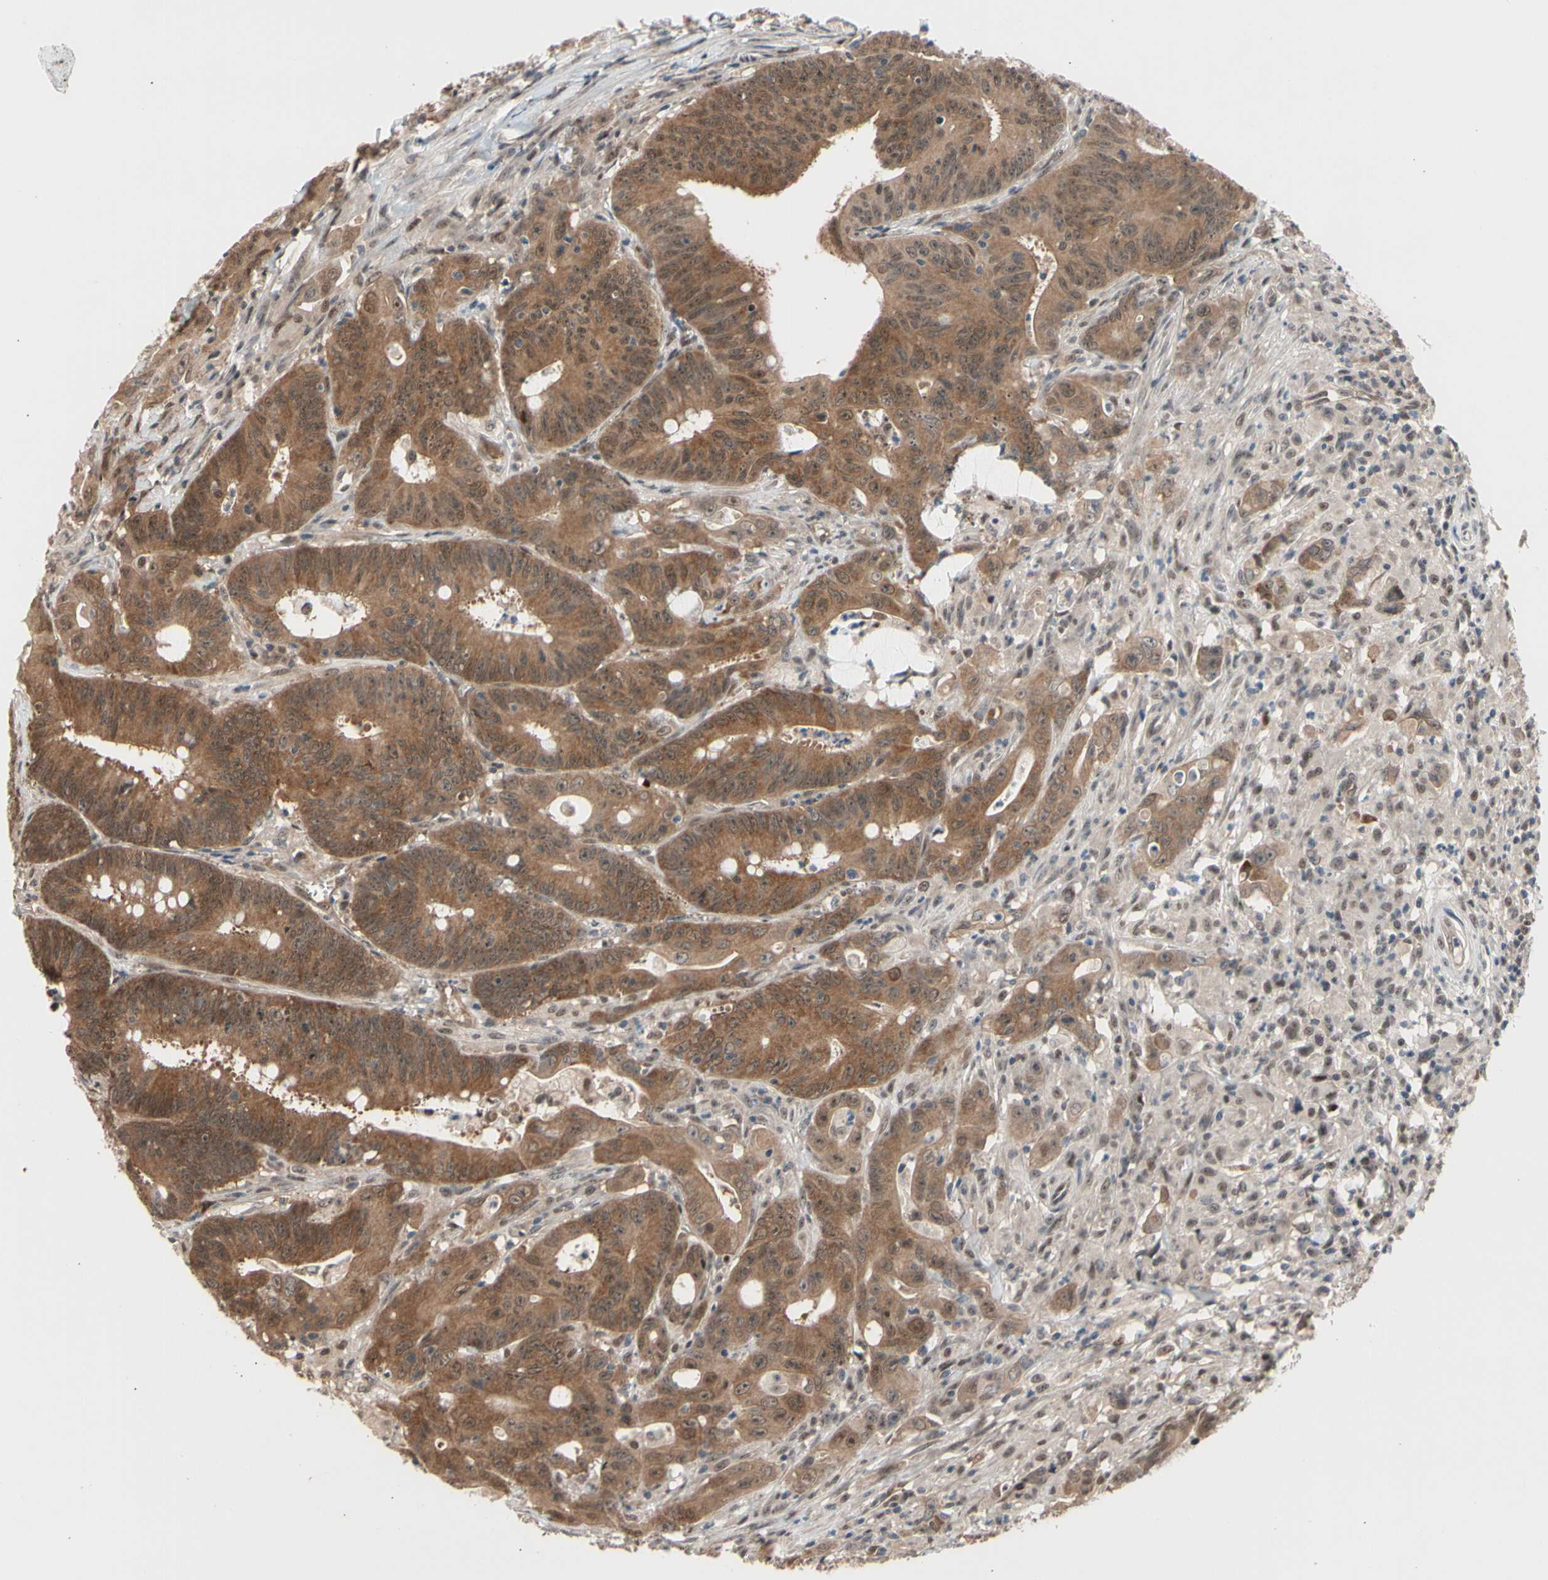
{"staining": {"intensity": "moderate", "quantity": ">75%", "location": "cytoplasmic/membranous"}, "tissue": "colorectal cancer", "cell_type": "Tumor cells", "image_type": "cancer", "snomed": [{"axis": "morphology", "description": "Adenocarcinoma, NOS"}, {"axis": "topography", "description": "Colon"}], "caption": "Colorectal cancer (adenocarcinoma) stained for a protein (brown) reveals moderate cytoplasmic/membranous positive positivity in about >75% of tumor cells.", "gene": "NGEF", "patient": {"sex": "male", "age": 45}}